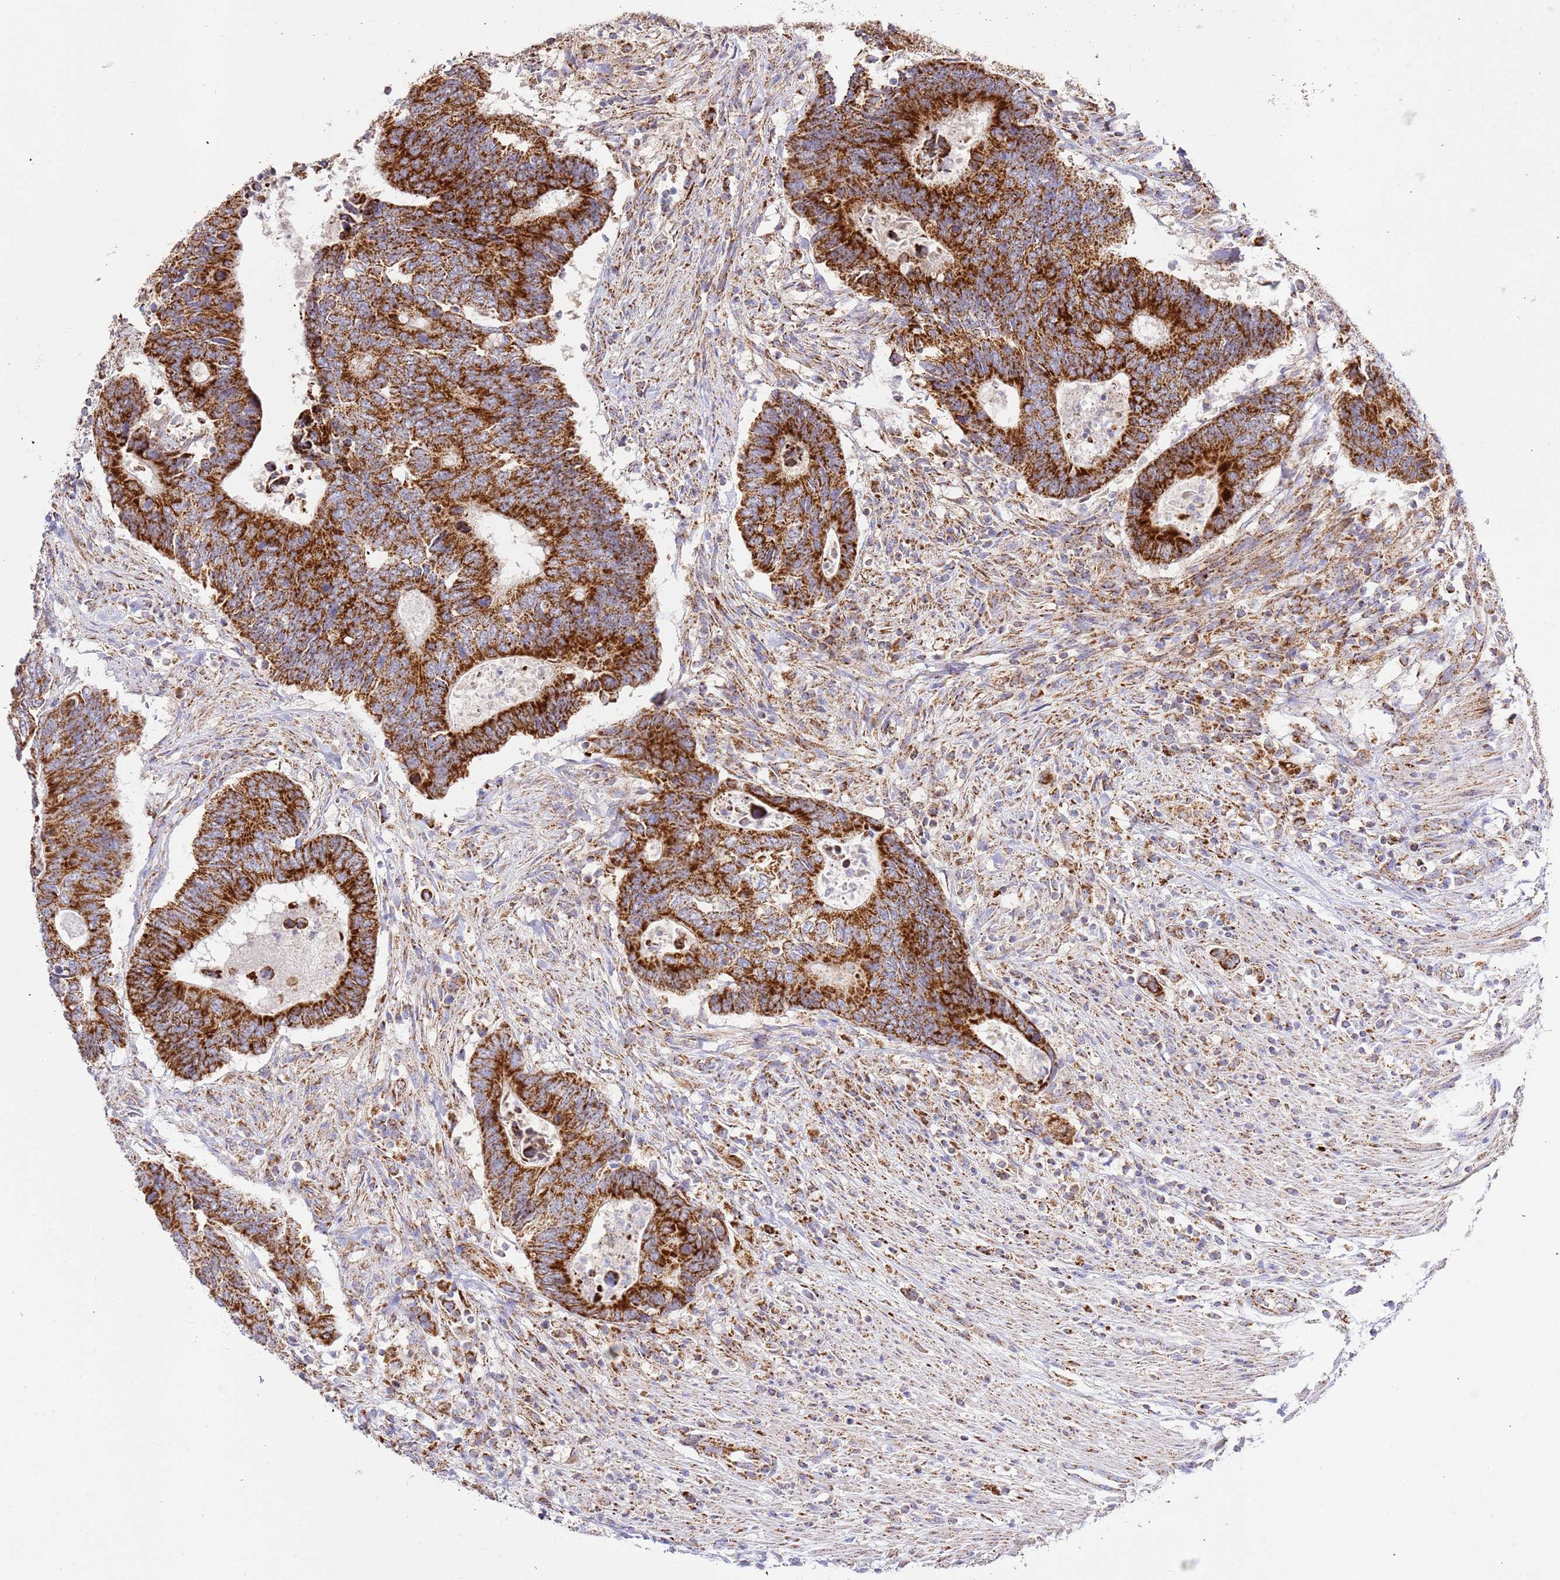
{"staining": {"intensity": "strong", "quantity": ">75%", "location": "cytoplasmic/membranous"}, "tissue": "colorectal cancer", "cell_type": "Tumor cells", "image_type": "cancer", "snomed": [{"axis": "morphology", "description": "Adenocarcinoma, NOS"}, {"axis": "topography", "description": "Colon"}], "caption": "Human colorectal cancer (adenocarcinoma) stained with a protein marker exhibits strong staining in tumor cells.", "gene": "ZBTB39", "patient": {"sex": "male", "age": 87}}